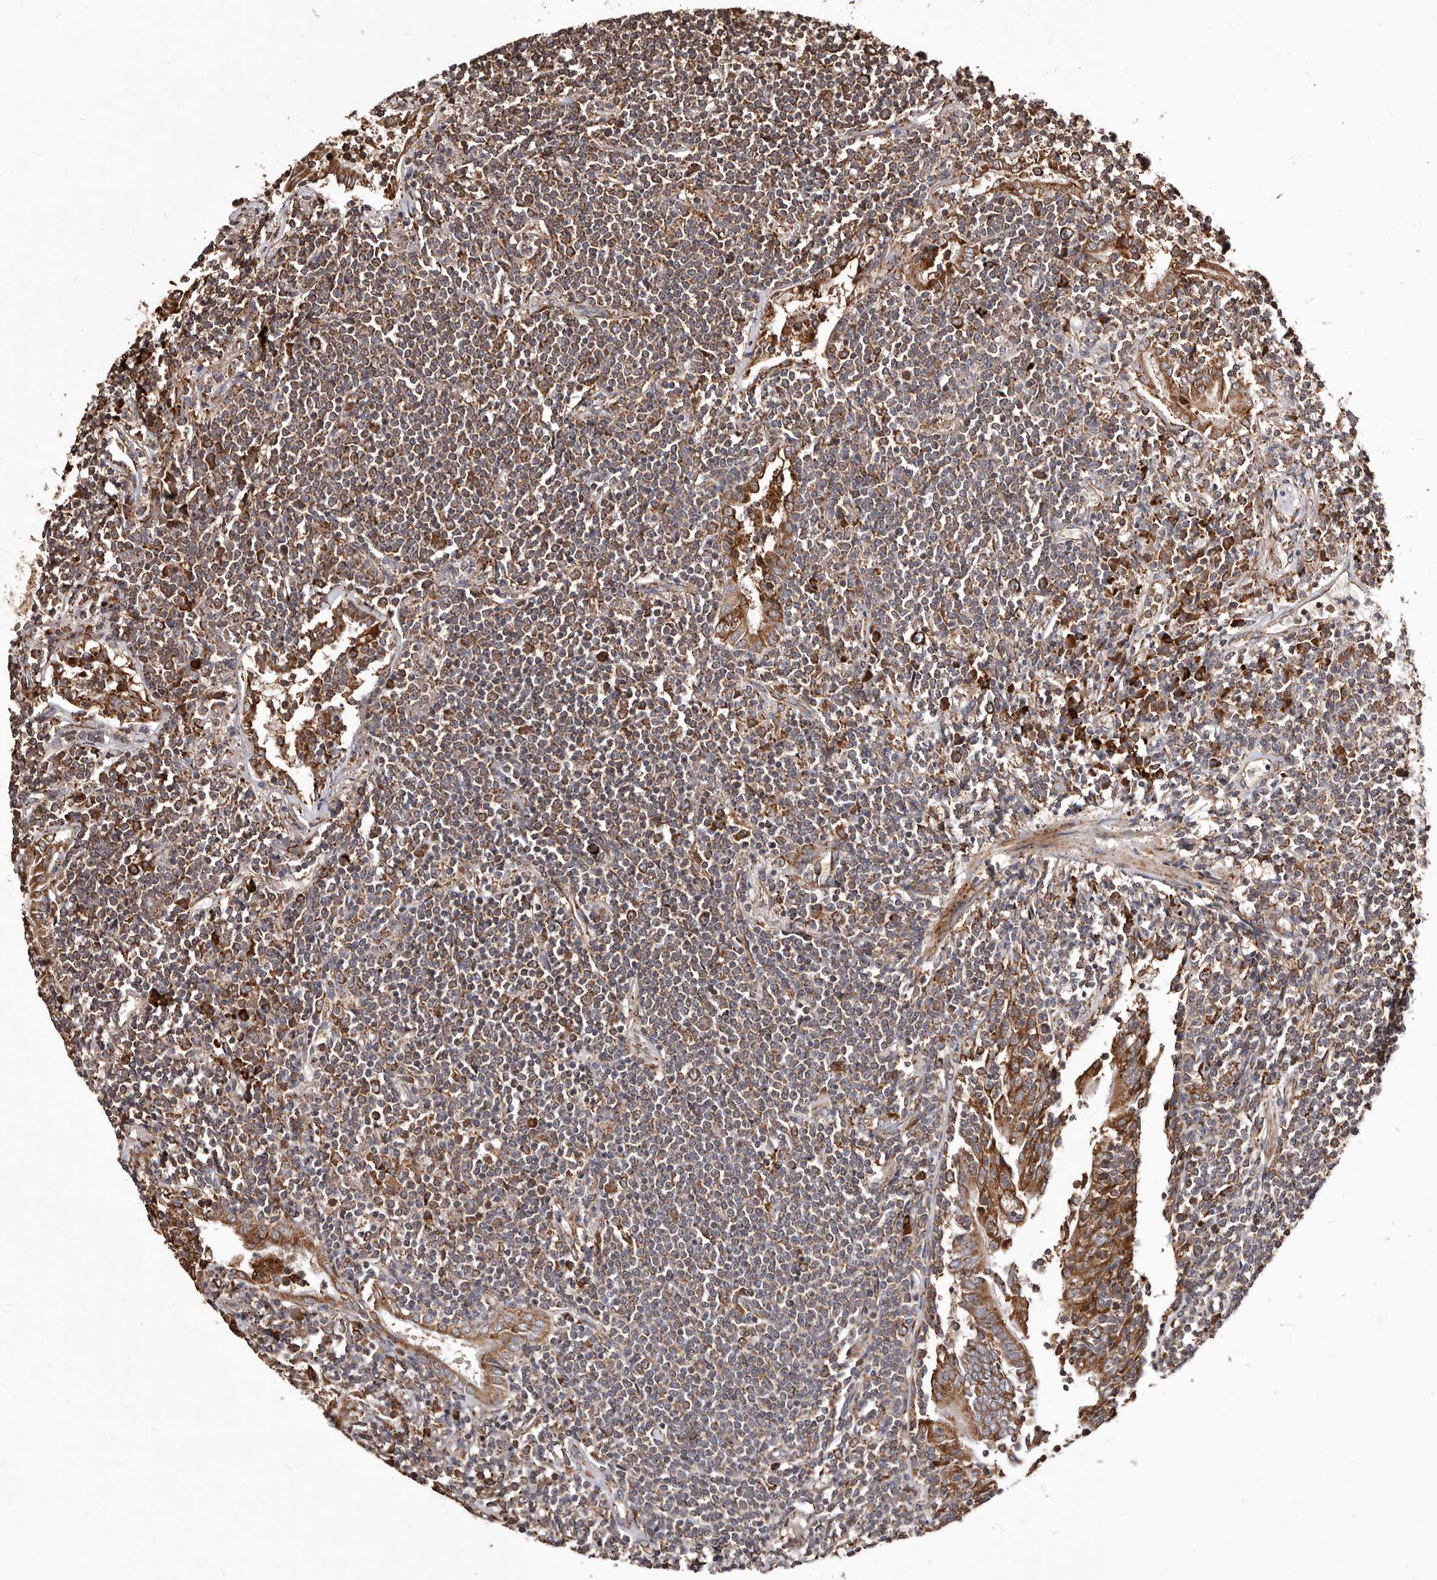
{"staining": {"intensity": "moderate", "quantity": "<25%", "location": "cytoplasmic/membranous"}, "tissue": "lymphoma", "cell_type": "Tumor cells", "image_type": "cancer", "snomed": [{"axis": "morphology", "description": "Malignant lymphoma, non-Hodgkin's type, Low grade"}, {"axis": "topography", "description": "Lung"}], "caption": "A brown stain shows moderate cytoplasmic/membranous staining of a protein in low-grade malignant lymphoma, non-Hodgkin's type tumor cells.", "gene": "STEAP2", "patient": {"sex": "female", "age": 71}}